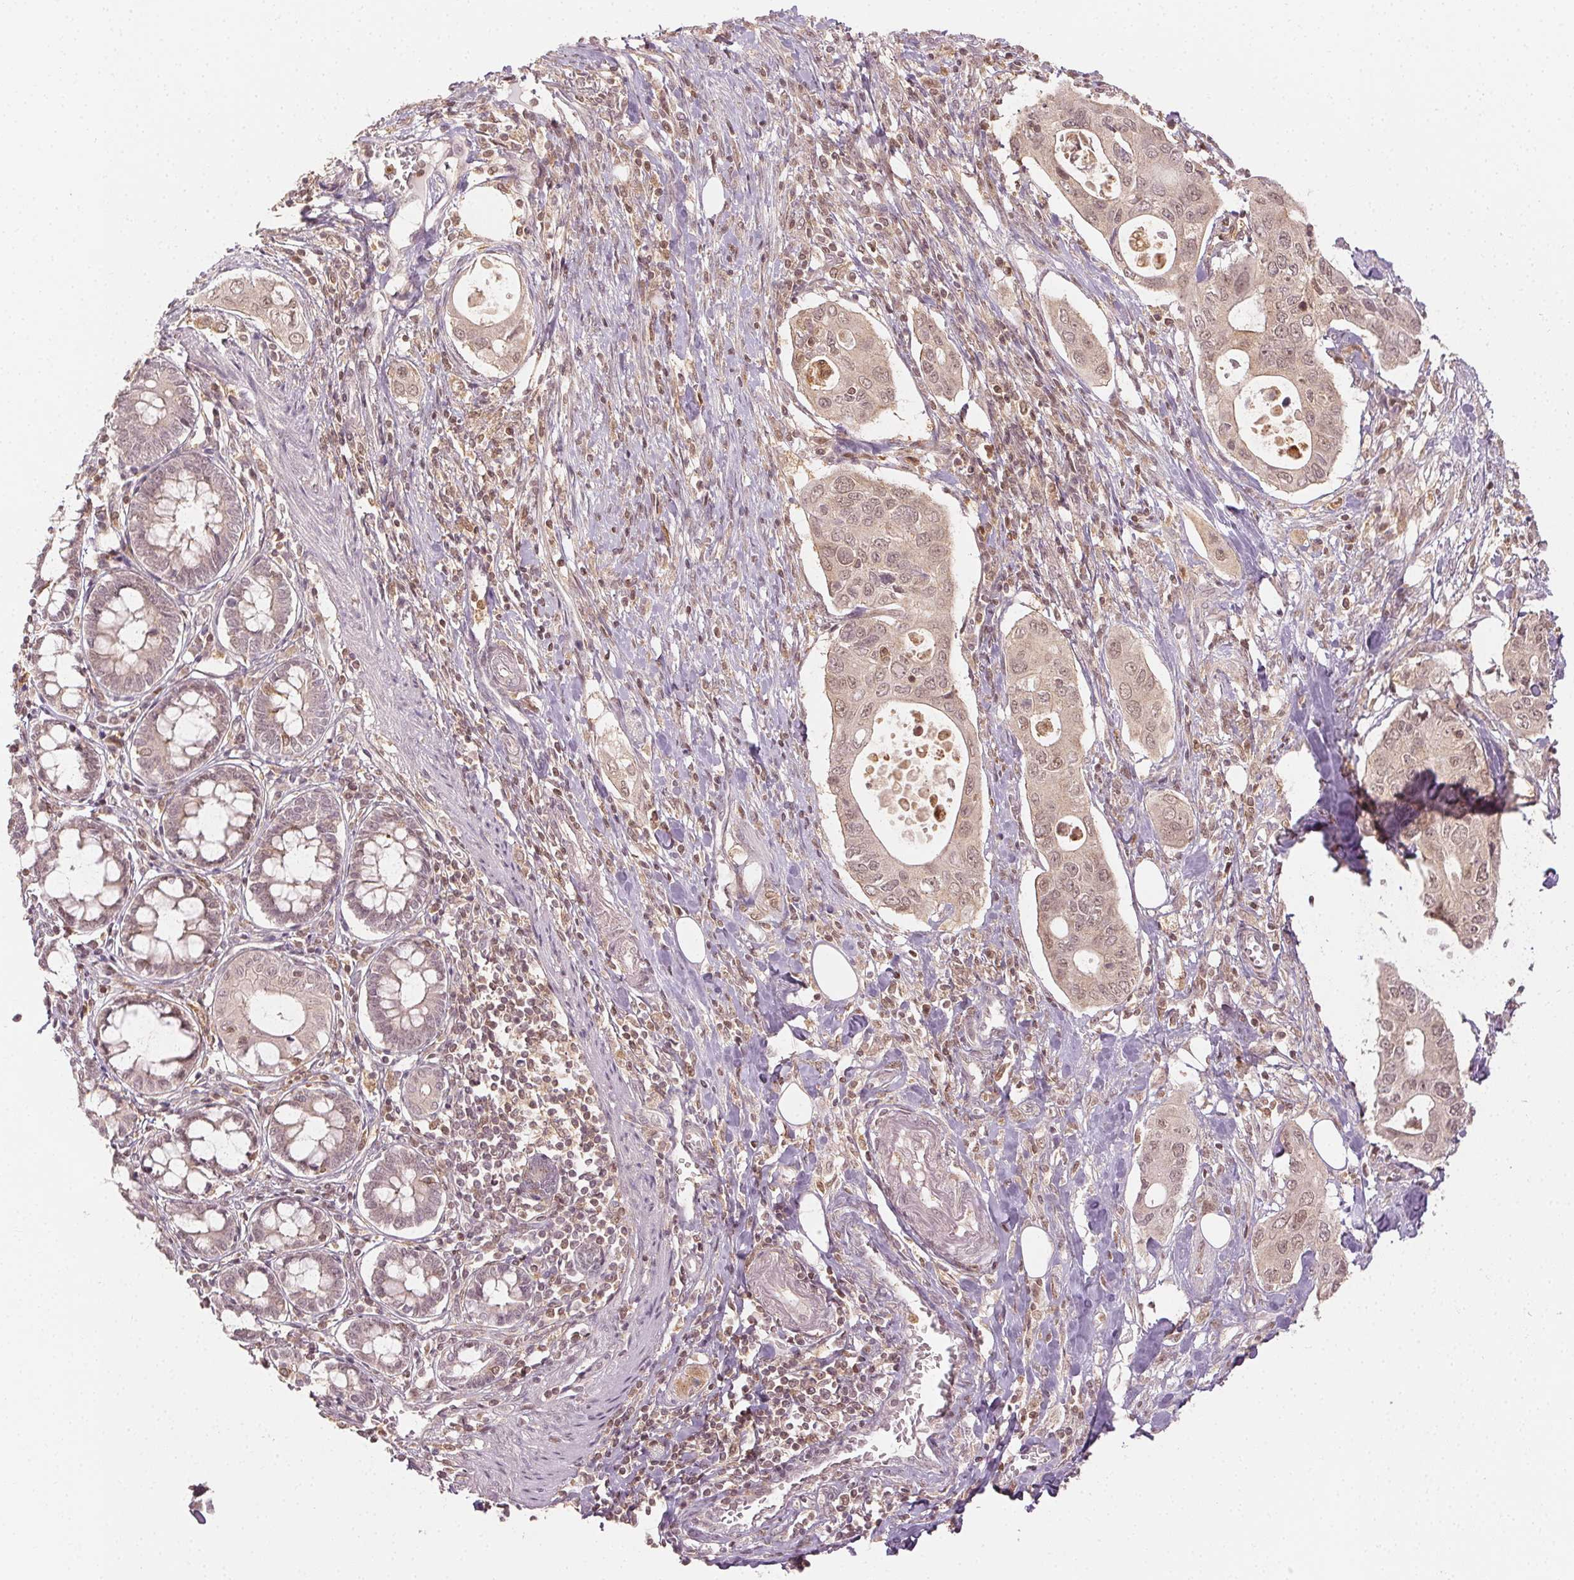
{"staining": {"intensity": "weak", "quantity": ">75%", "location": "cytoplasmic/membranous,nuclear"}, "tissue": "pancreatic cancer", "cell_type": "Tumor cells", "image_type": "cancer", "snomed": [{"axis": "morphology", "description": "Adenocarcinoma, NOS"}, {"axis": "topography", "description": "Pancreas"}], "caption": "DAB immunohistochemical staining of human pancreatic cancer (adenocarcinoma) reveals weak cytoplasmic/membranous and nuclear protein expression in about >75% of tumor cells.", "gene": "MAPK14", "patient": {"sex": "female", "age": 63}}